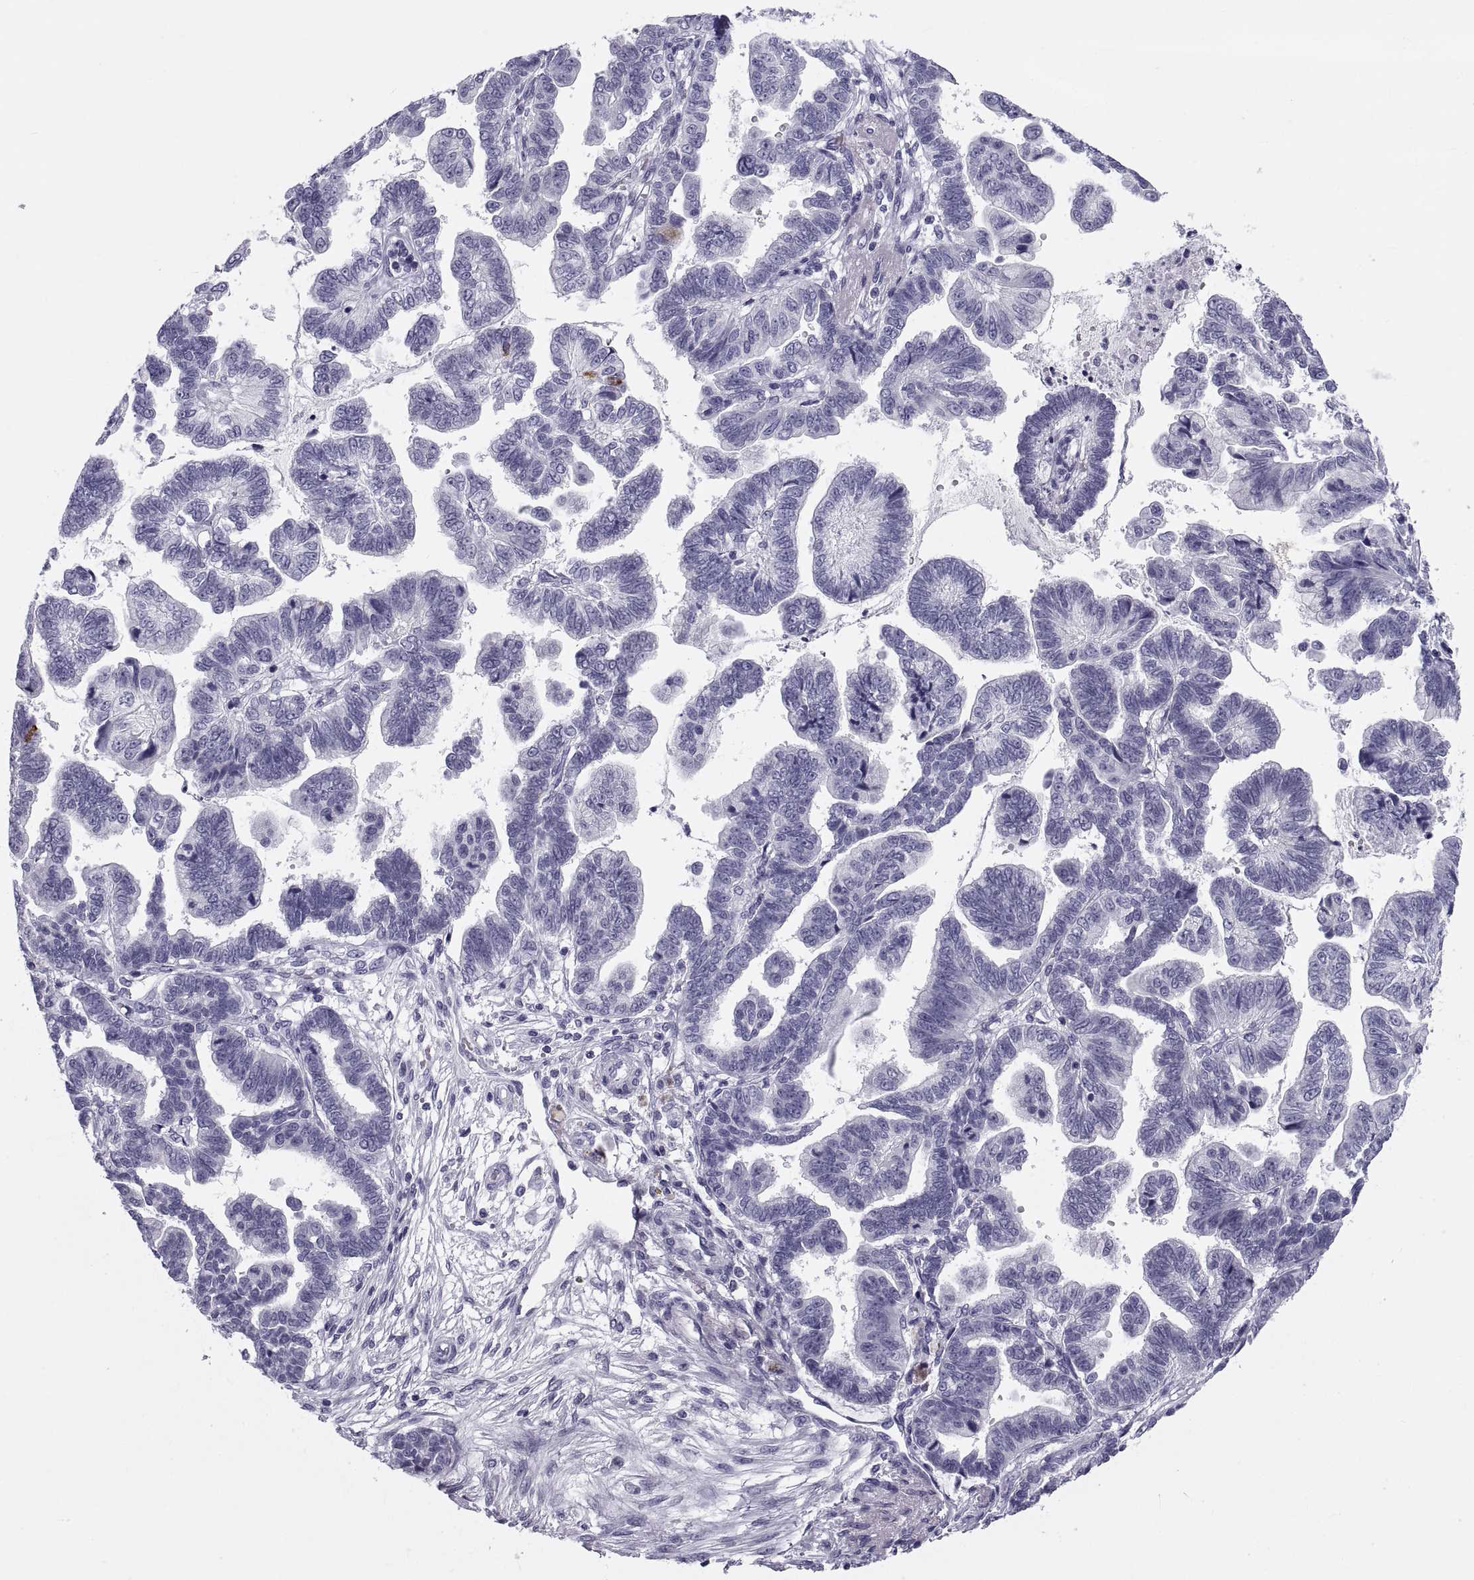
{"staining": {"intensity": "negative", "quantity": "none", "location": "none"}, "tissue": "stomach cancer", "cell_type": "Tumor cells", "image_type": "cancer", "snomed": [{"axis": "morphology", "description": "Adenocarcinoma, NOS"}, {"axis": "topography", "description": "Stomach"}], "caption": "Stomach adenocarcinoma was stained to show a protein in brown. There is no significant expression in tumor cells.", "gene": "DEFB129", "patient": {"sex": "male", "age": 83}}